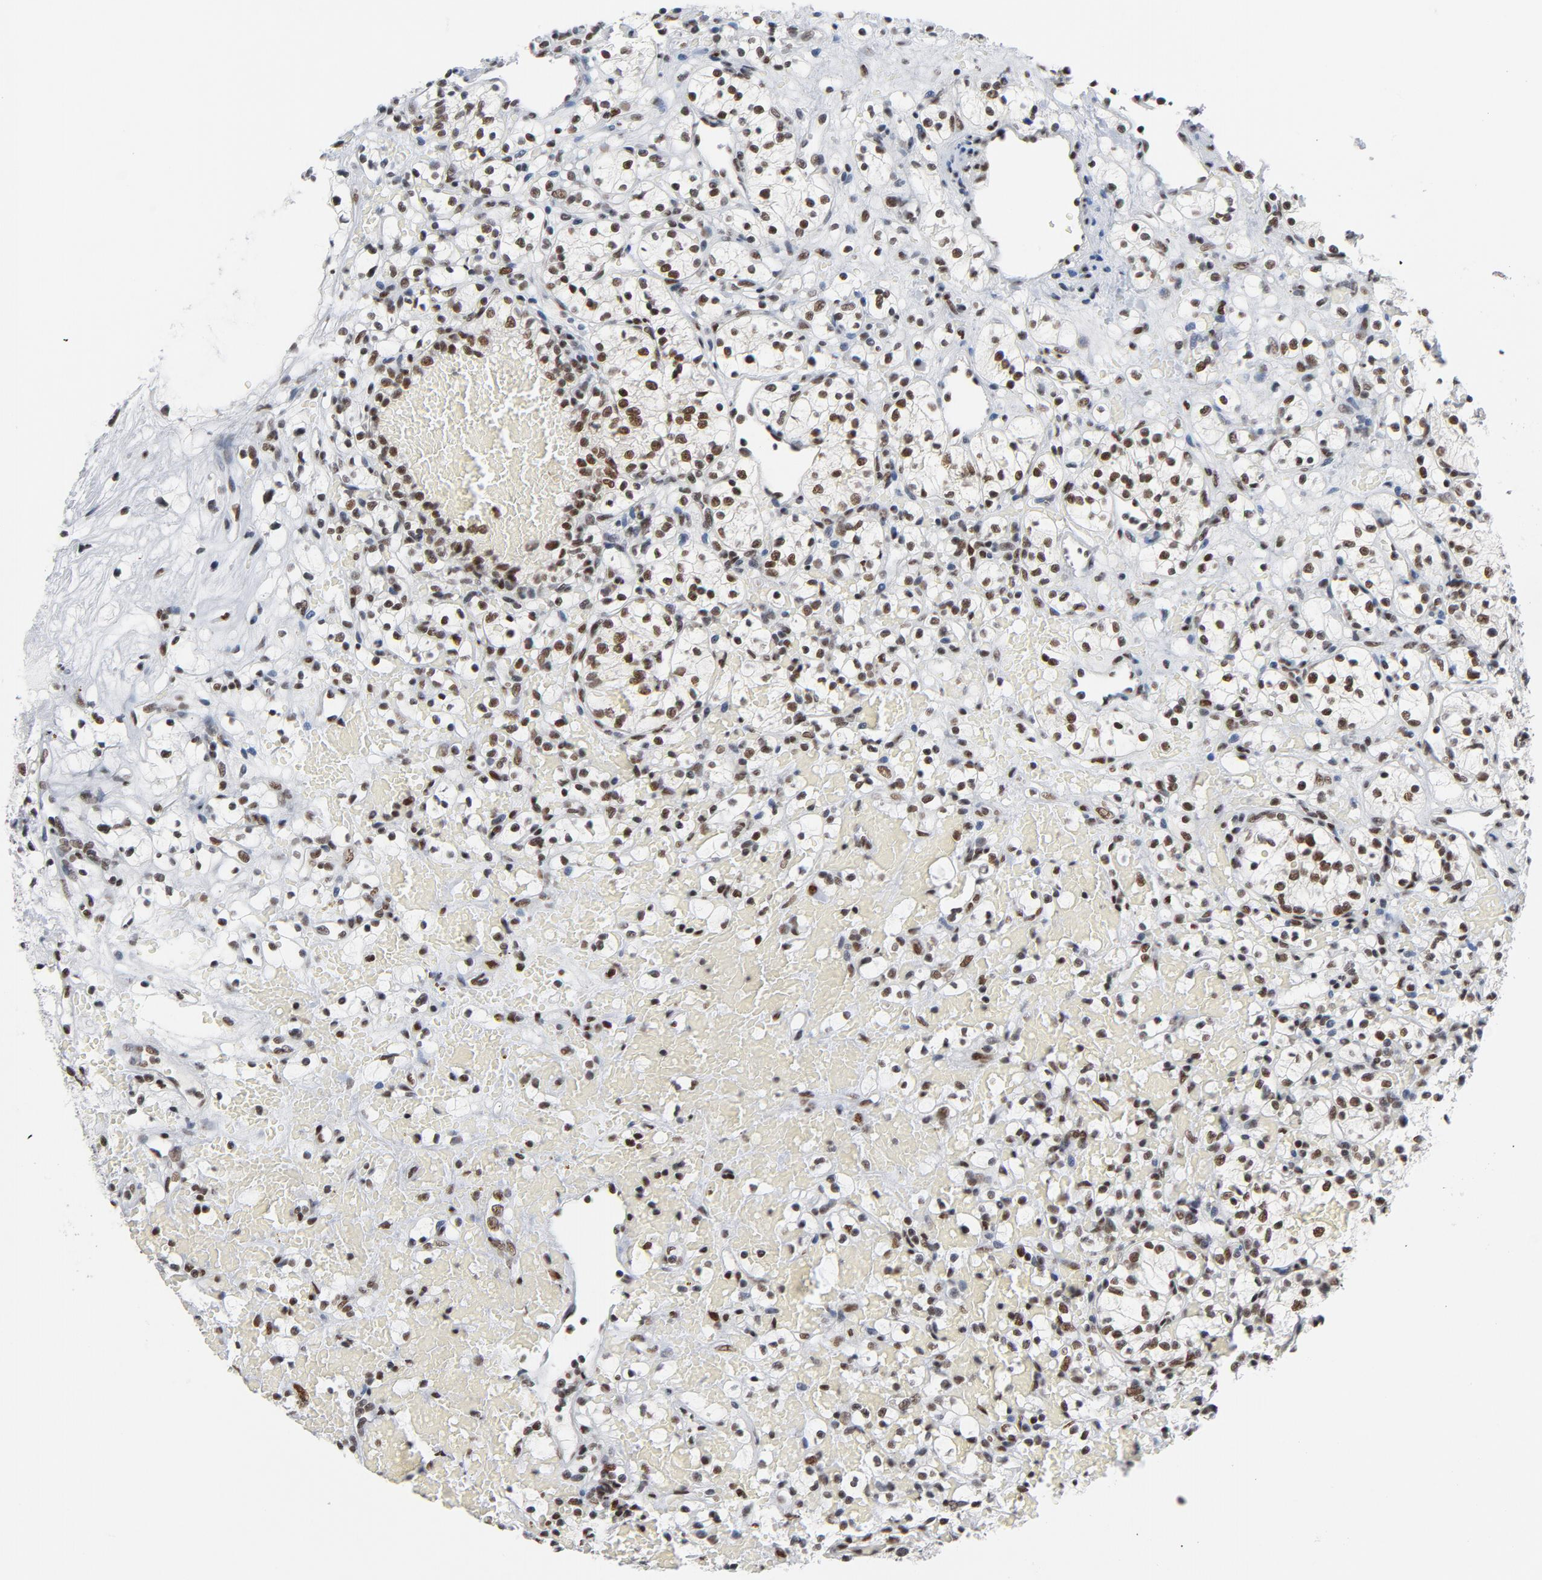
{"staining": {"intensity": "strong", "quantity": ">75%", "location": "nuclear"}, "tissue": "renal cancer", "cell_type": "Tumor cells", "image_type": "cancer", "snomed": [{"axis": "morphology", "description": "Adenocarcinoma, NOS"}, {"axis": "topography", "description": "Kidney"}], "caption": "Immunohistochemistry (IHC) (DAB) staining of human adenocarcinoma (renal) demonstrates strong nuclear protein staining in about >75% of tumor cells.", "gene": "CSTF2", "patient": {"sex": "female", "age": 60}}